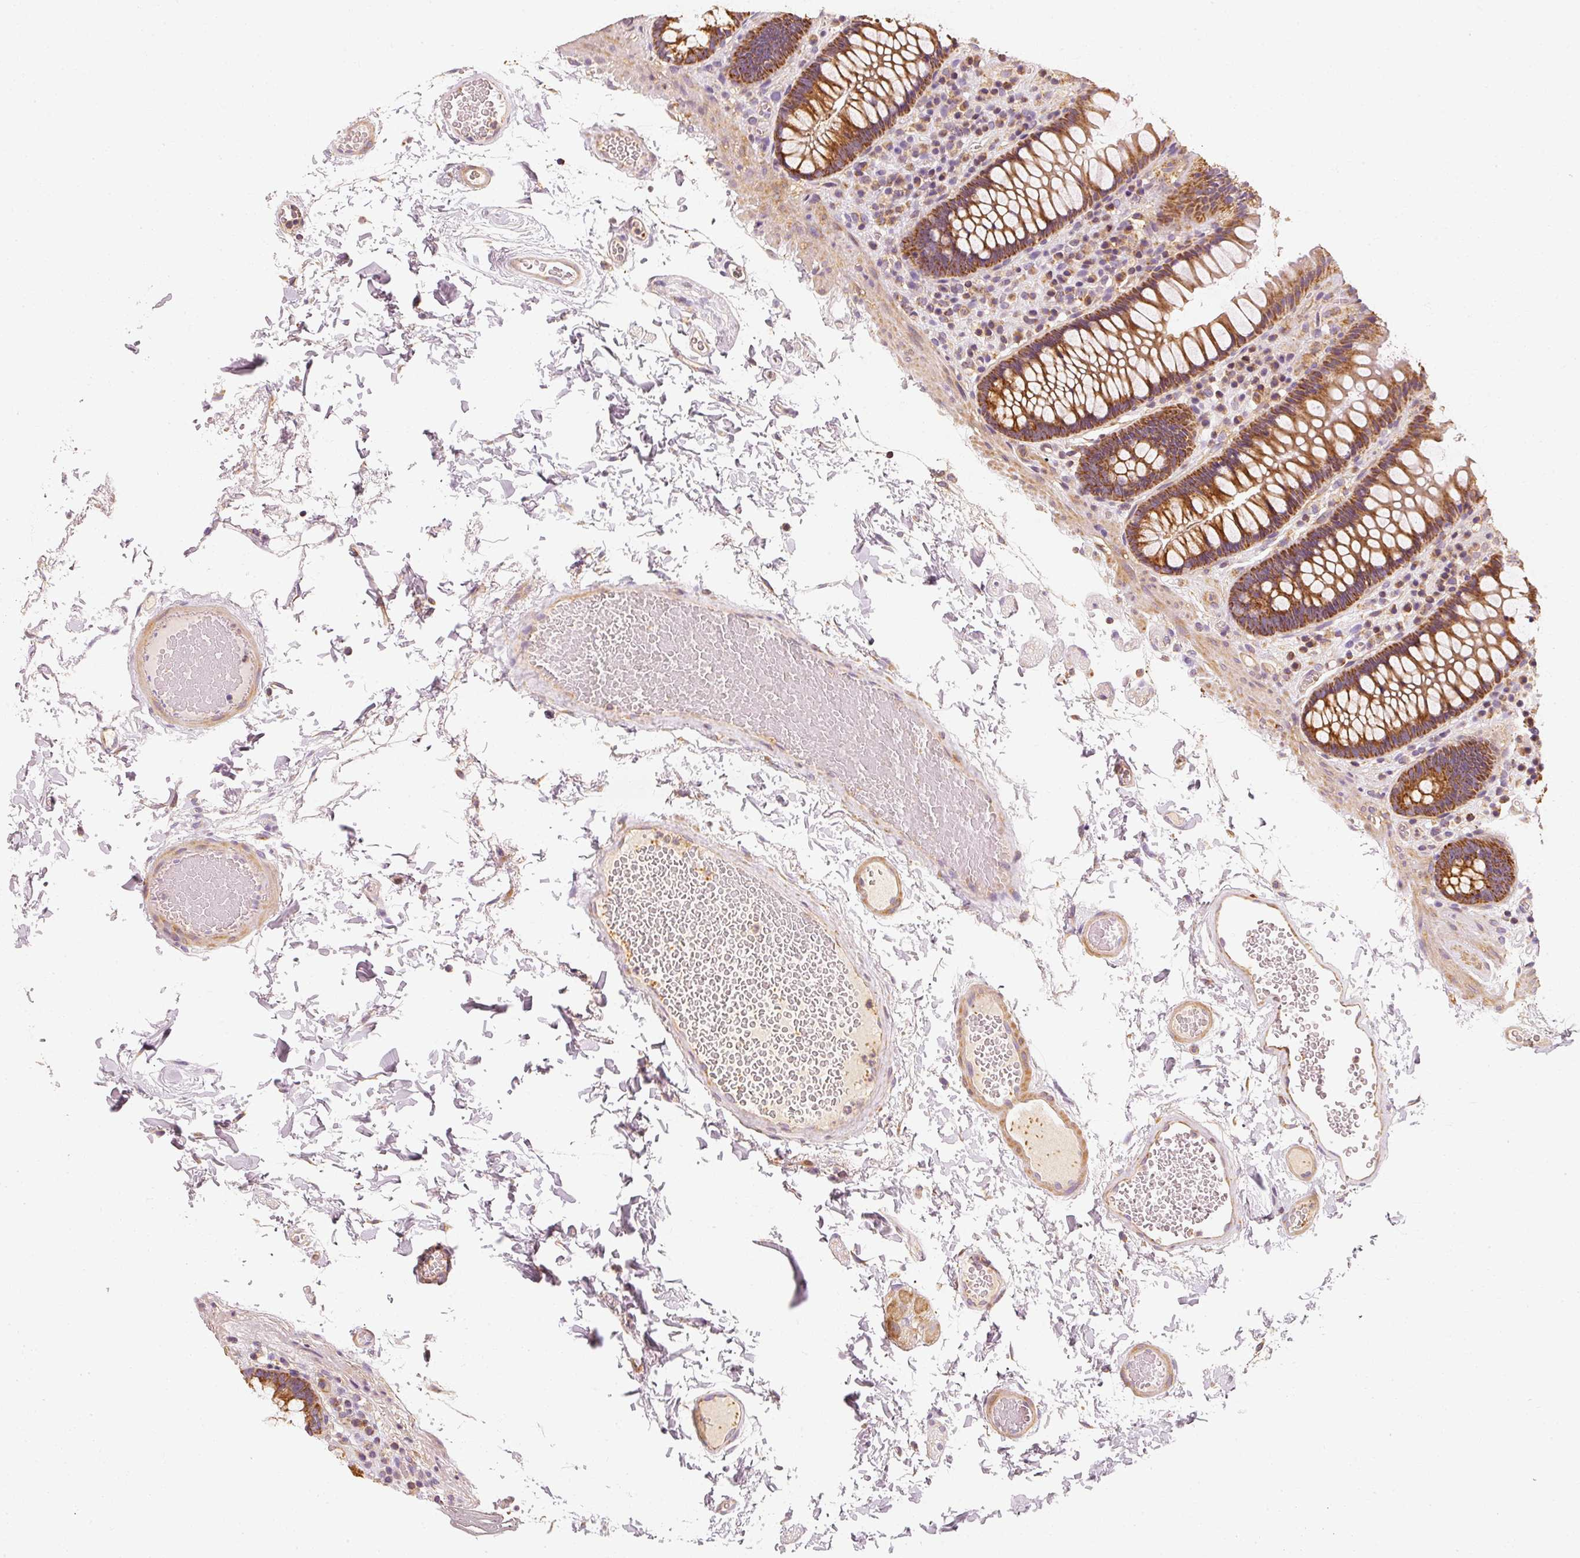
{"staining": {"intensity": "moderate", "quantity": ">75%", "location": "cytoplasmic/membranous"}, "tissue": "colon", "cell_type": "Endothelial cells", "image_type": "normal", "snomed": [{"axis": "morphology", "description": "Normal tissue, NOS"}, {"axis": "topography", "description": "Colon"}, {"axis": "topography", "description": "Peripheral nerve tissue"}], "caption": "IHC histopathology image of benign colon: human colon stained using immunohistochemistry (IHC) shows medium levels of moderate protein expression localized specifically in the cytoplasmic/membranous of endothelial cells, appearing as a cytoplasmic/membranous brown color.", "gene": "TOMM40", "patient": {"sex": "male", "age": 84}}